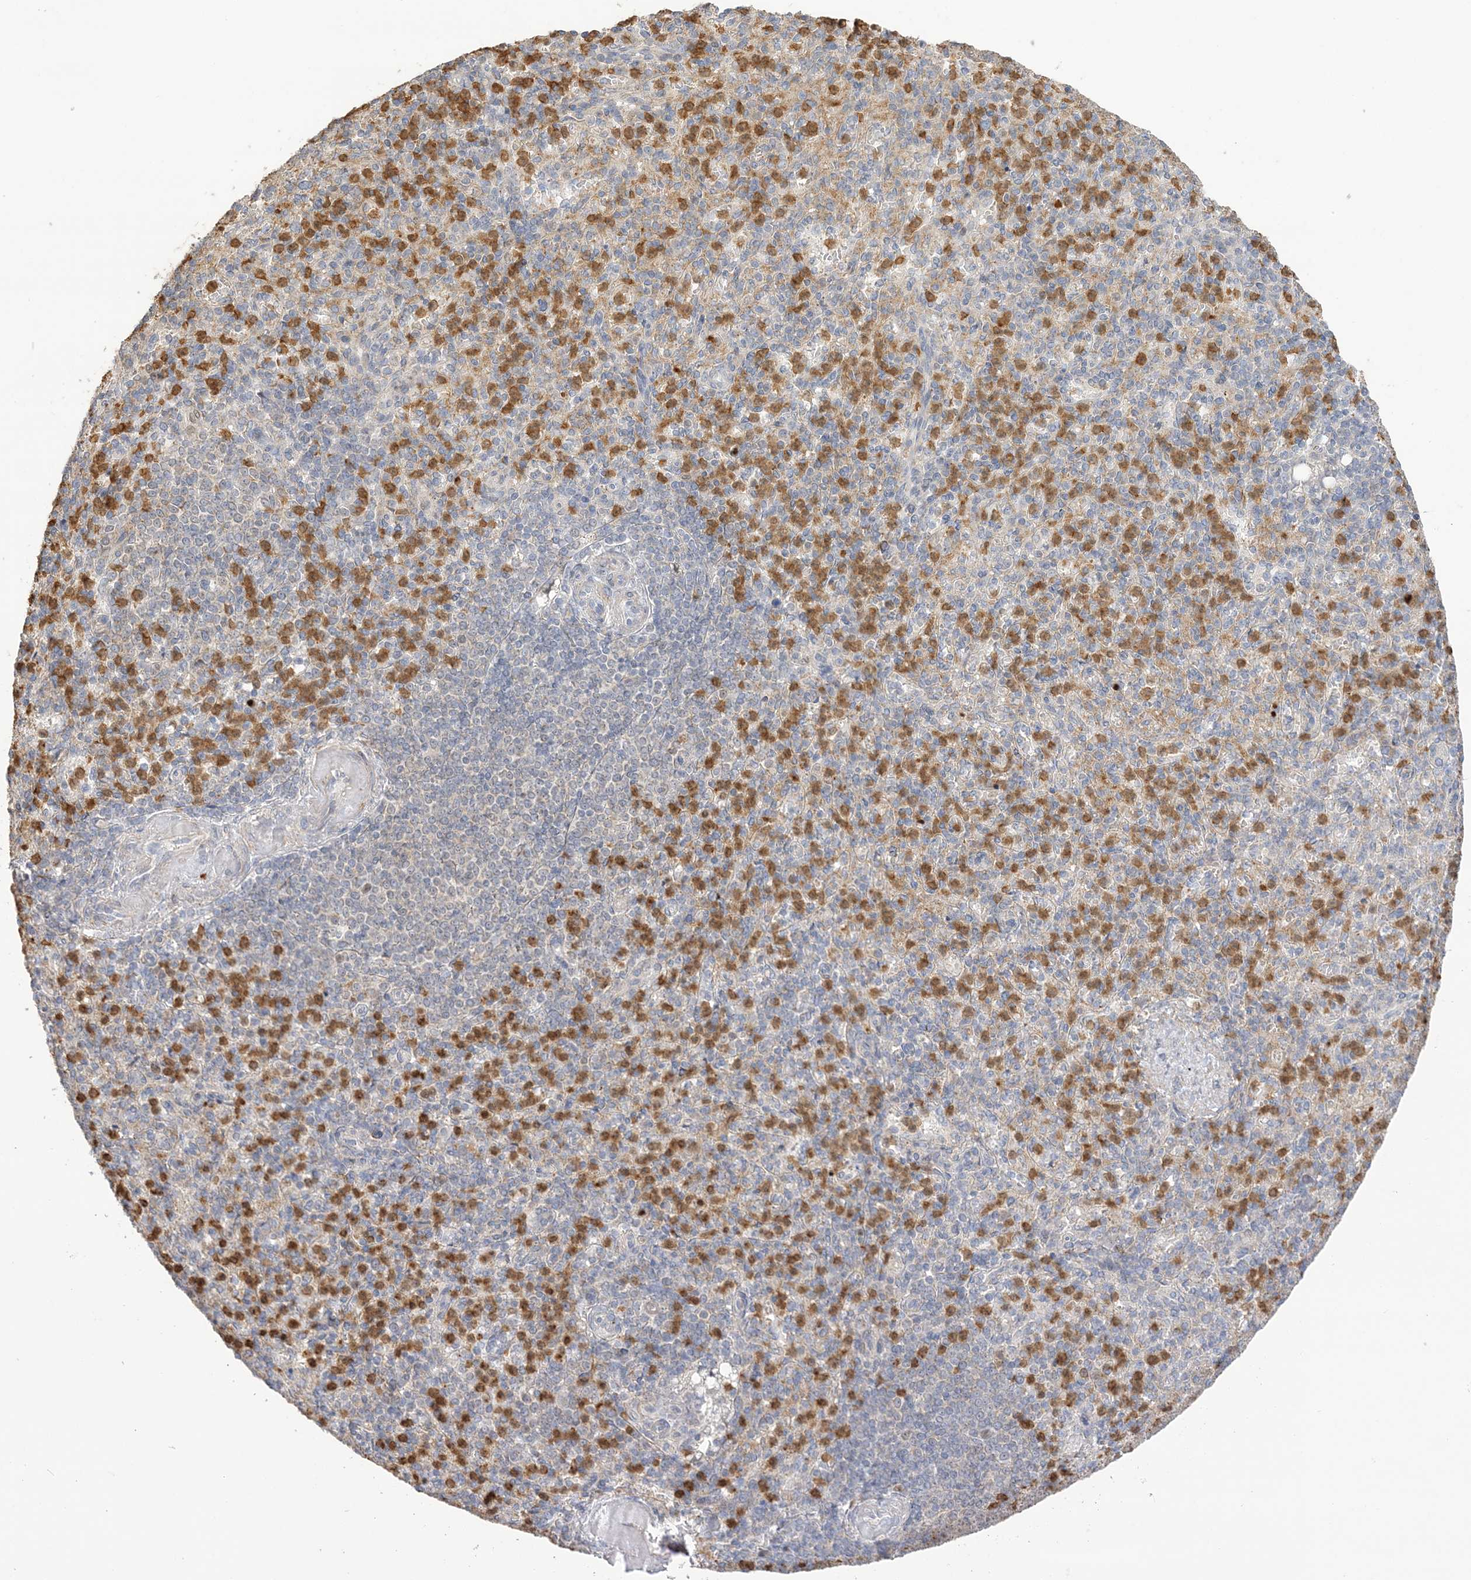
{"staining": {"intensity": "moderate", "quantity": "25%-75%", "location": "cytoplasmic/membranous"}, "tissue": "spleen", "cell_type": "Cells in red pulp", "image_type": "normal", "snomed": [{"axis": "morphology", "description": "Normal tissue, NOS"}, {"axis": "topography", "description": "Spleen"}], "caption": "Protein expression analysis of unremarkable spleen displays moderate cytoplasmic/membranous staining in approximately 25%-75% of cells in red pulp.", "gene": "NAF1", "patient": {"sex": "female", "age": 74}}